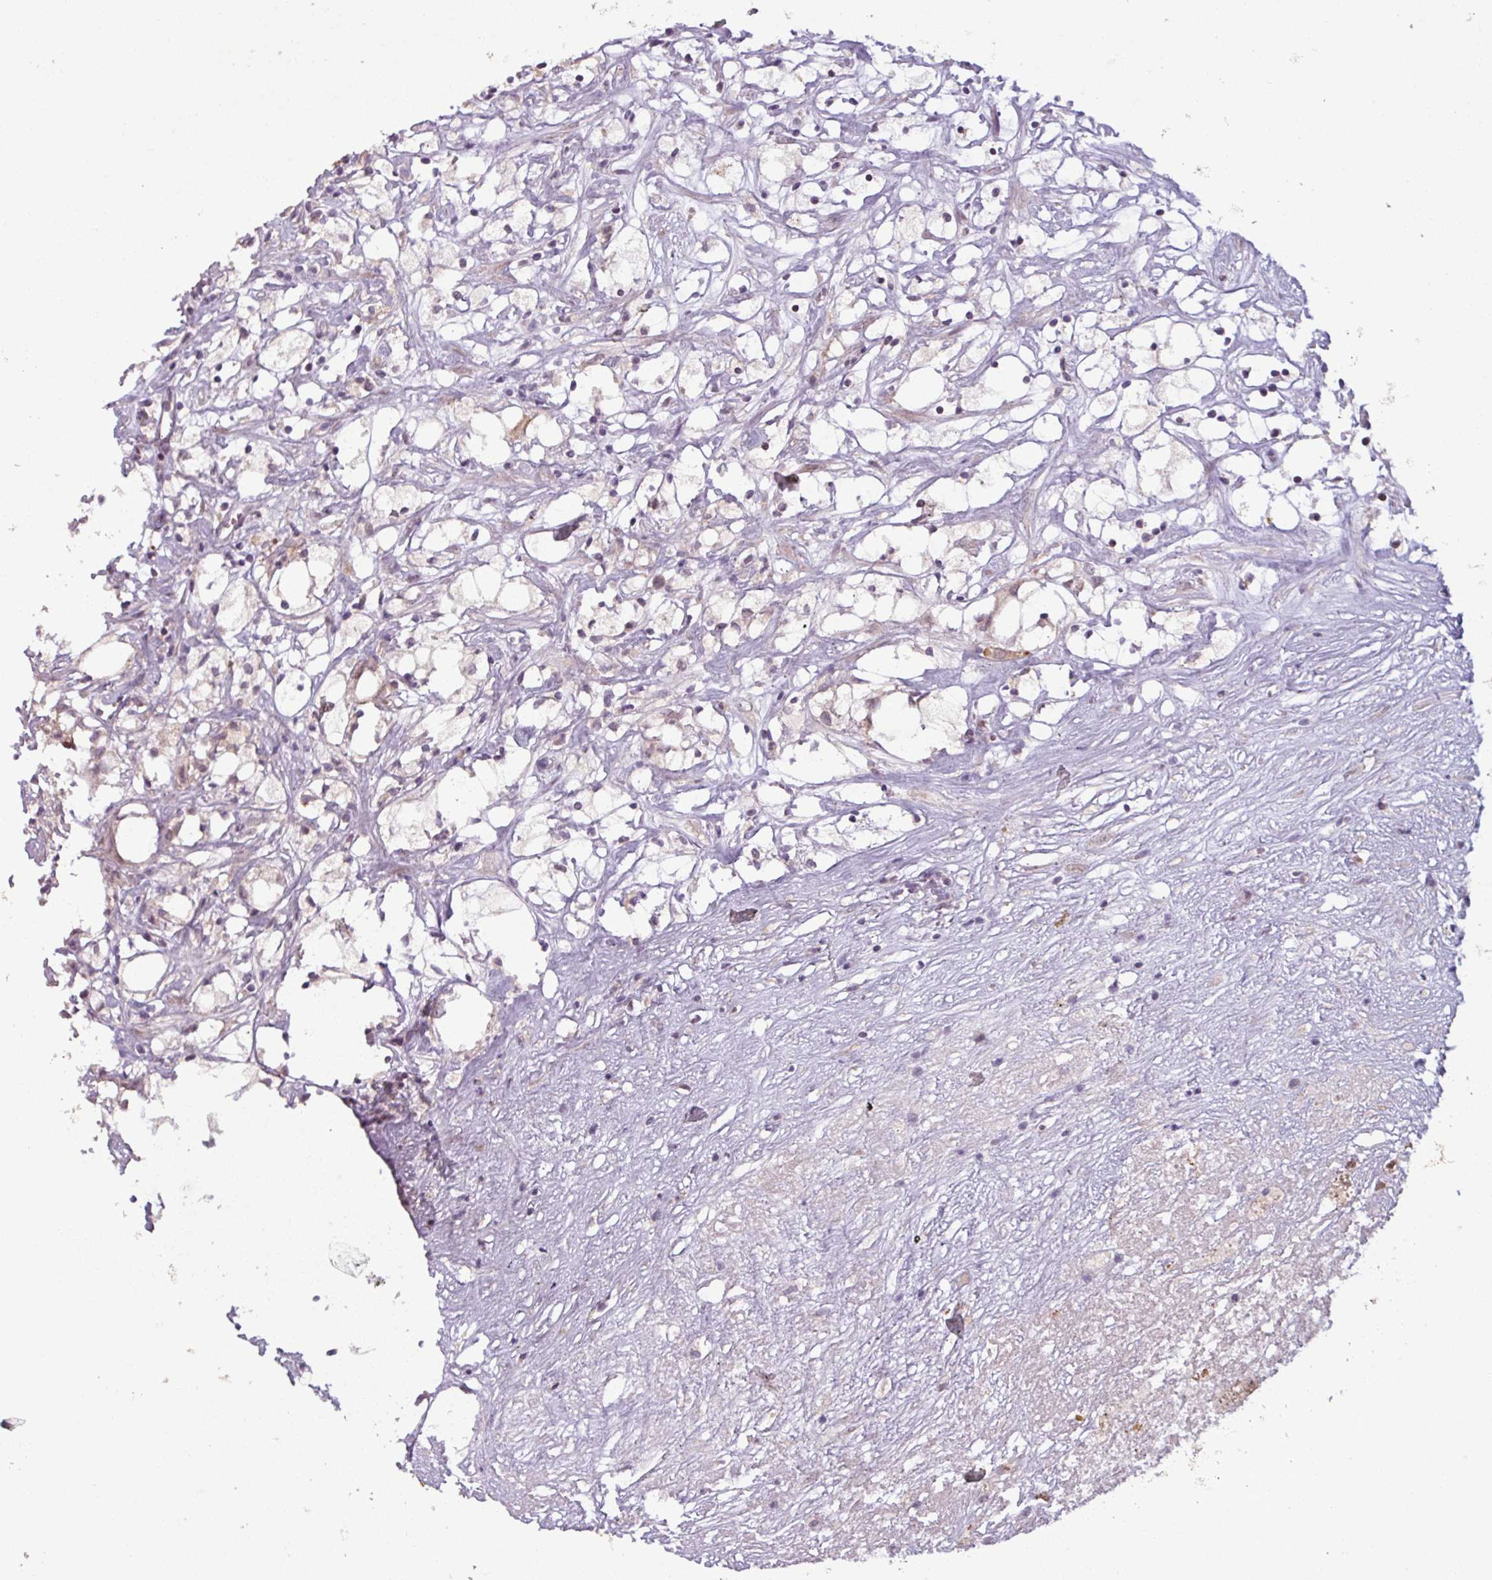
{"staining": {"intensity": "negative", "quantity": "none", "location": "none"}, "tissue": "renal cancer", "cell_type": "Tumor cells", "image_type": "cancer", "snomed": [{"axis": "morphology", "description": "Adenocarcinoma, NOS"}, {"axis": "topography", "description": "Kidney"}], "caption": "There is no significant positivity in tumor cells of adenocarcinoma (renal). The staining was performed using DAB to visualize the protein expression in brown, while the nuclei were stained in blue with hematoxylin (Magnification: 20x).", "gene": "OGFOD3", "patient": {"sex": "male", "age": 59}}